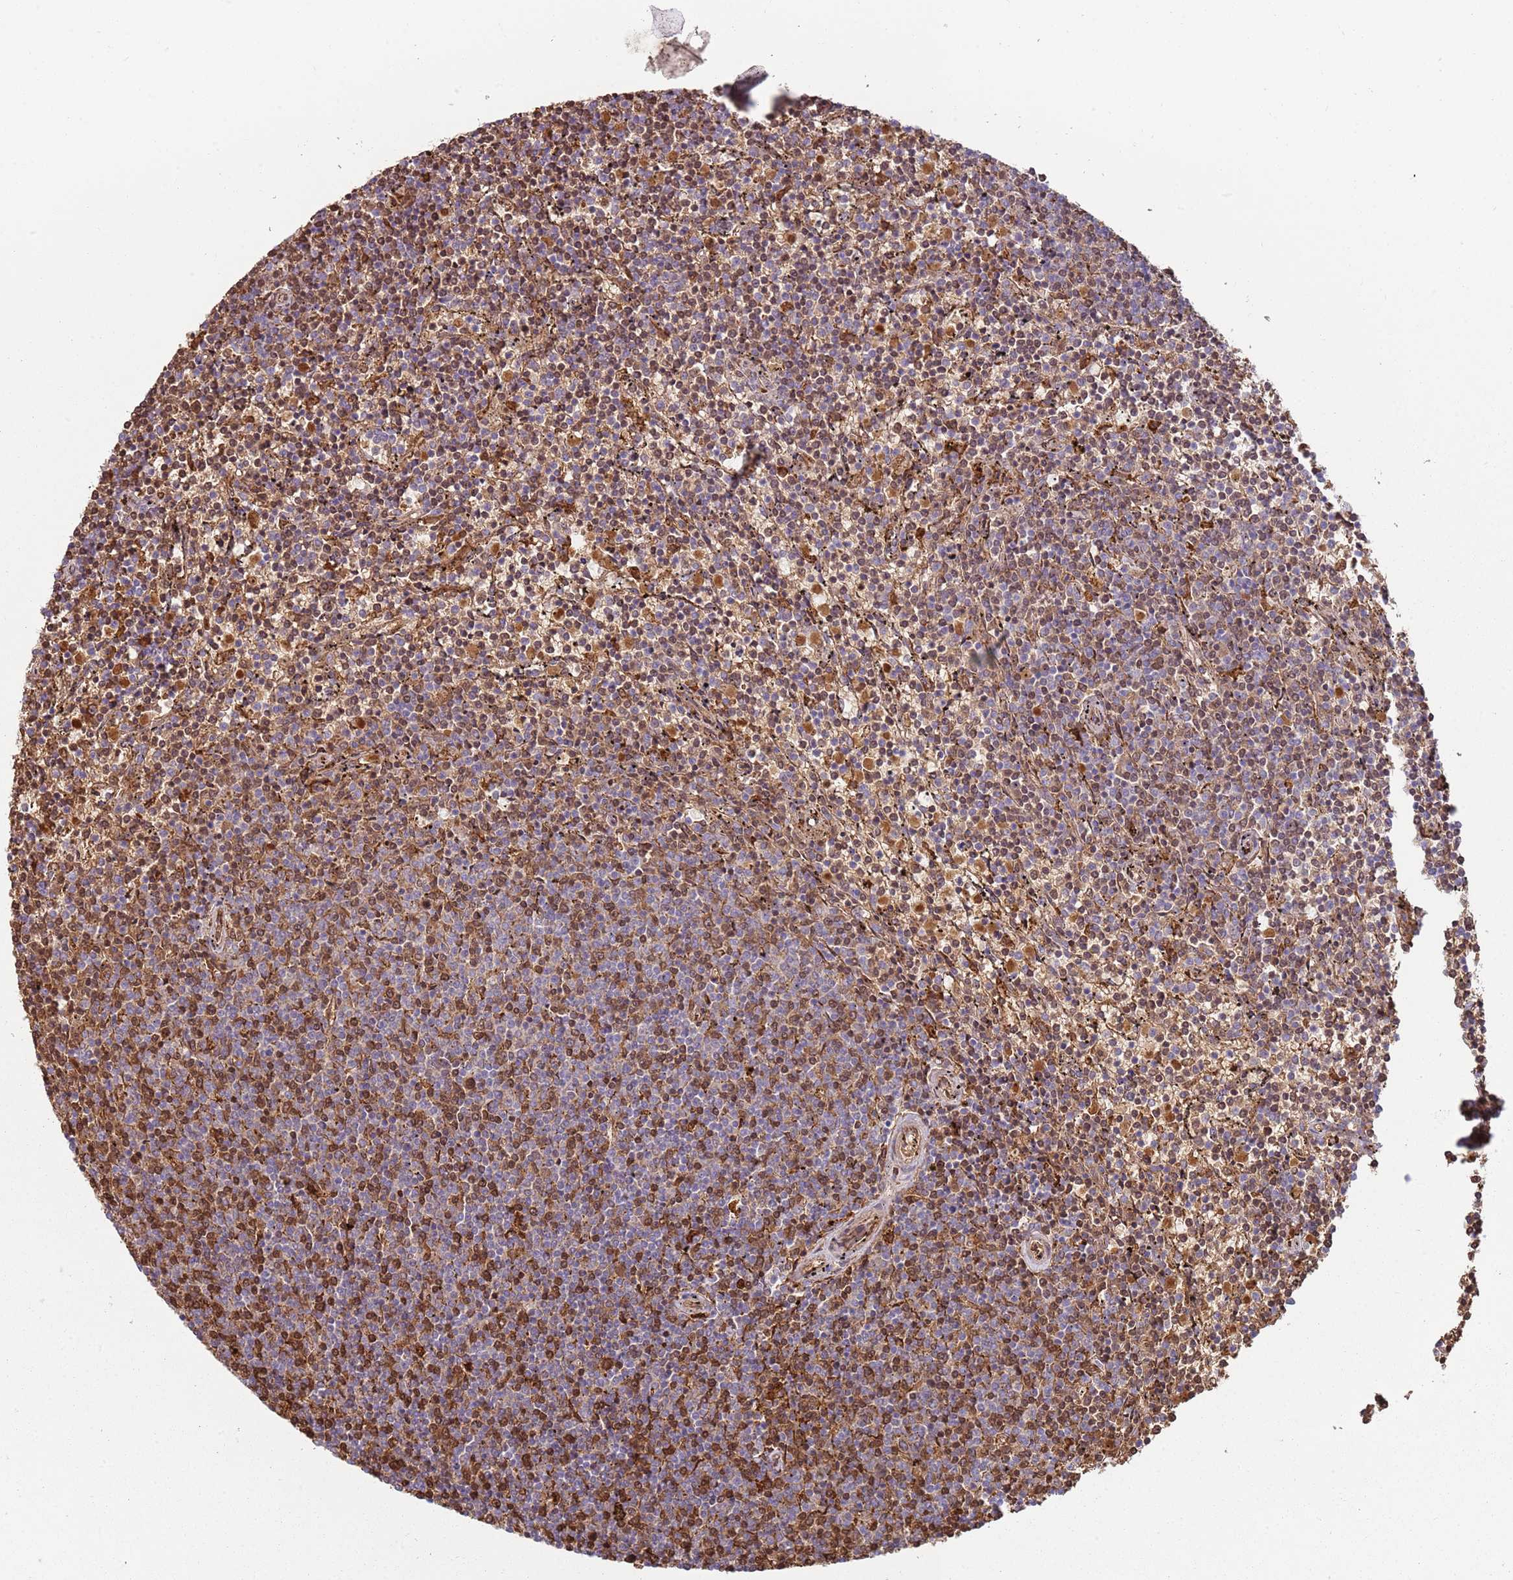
{"staining": {"intensity": "negative", "quantity": "none", "location": "none"}, "tissue": "lymphoma", "cell_type": "Tumor cells", "image_type": "cancer", "snomed": [{"axis": "morphology", "description": "Malignant lymphoma, non-Hodgkin's type, Low grade"}, {"axis": "topography", "description": "Spleen"}], "caption": "DAB immunohistochemical staining of human lymphoma exhibits no significant staining in tumor cells.", "gene": "SPATA2", "patient": {"sex": "female", "age": 50}}